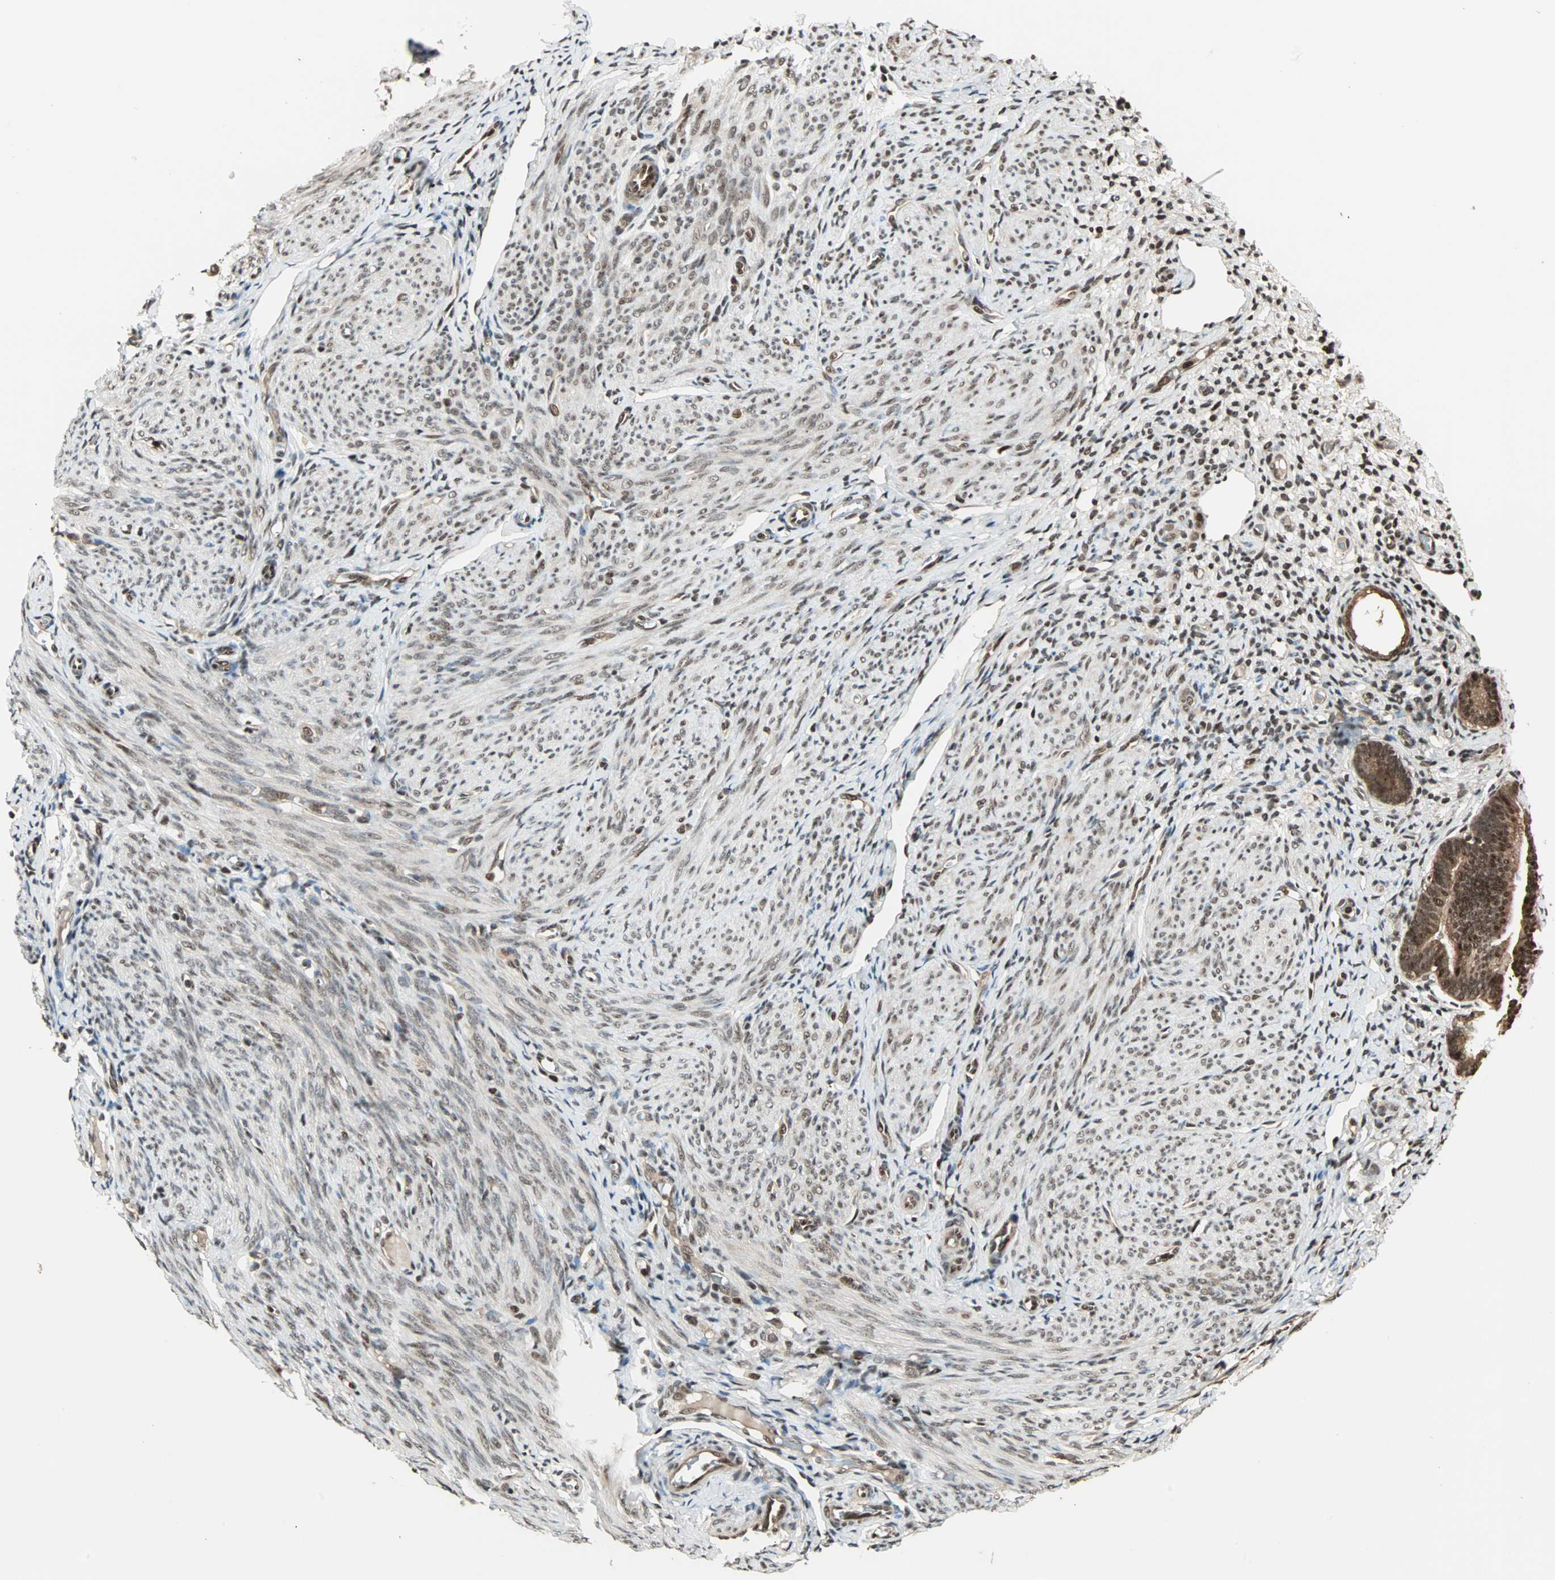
{"staining": {"intensity": "strong", "quantity": ">75%", "location": "cytoplasmic/membranous,nuclear"}, "tissue": "endometrium", "cell_type": "Cells in endometrial stroma", "image_type": "normal", "snomed": [{"axis": "morphology", "description": "Normal tissue, NOS"}, {"axis": "topography", "description": "Endometrium"}], "caption": "Strong cytoplasmic/membranous,nuclear expression for a protein is appreciated in about >75% of cells in endometrial stroma of unremarkable endometrium using immunohistochemistry (IHC).", "gene": "ZNF44", "patient": {"sex": "female", "age": 61}}